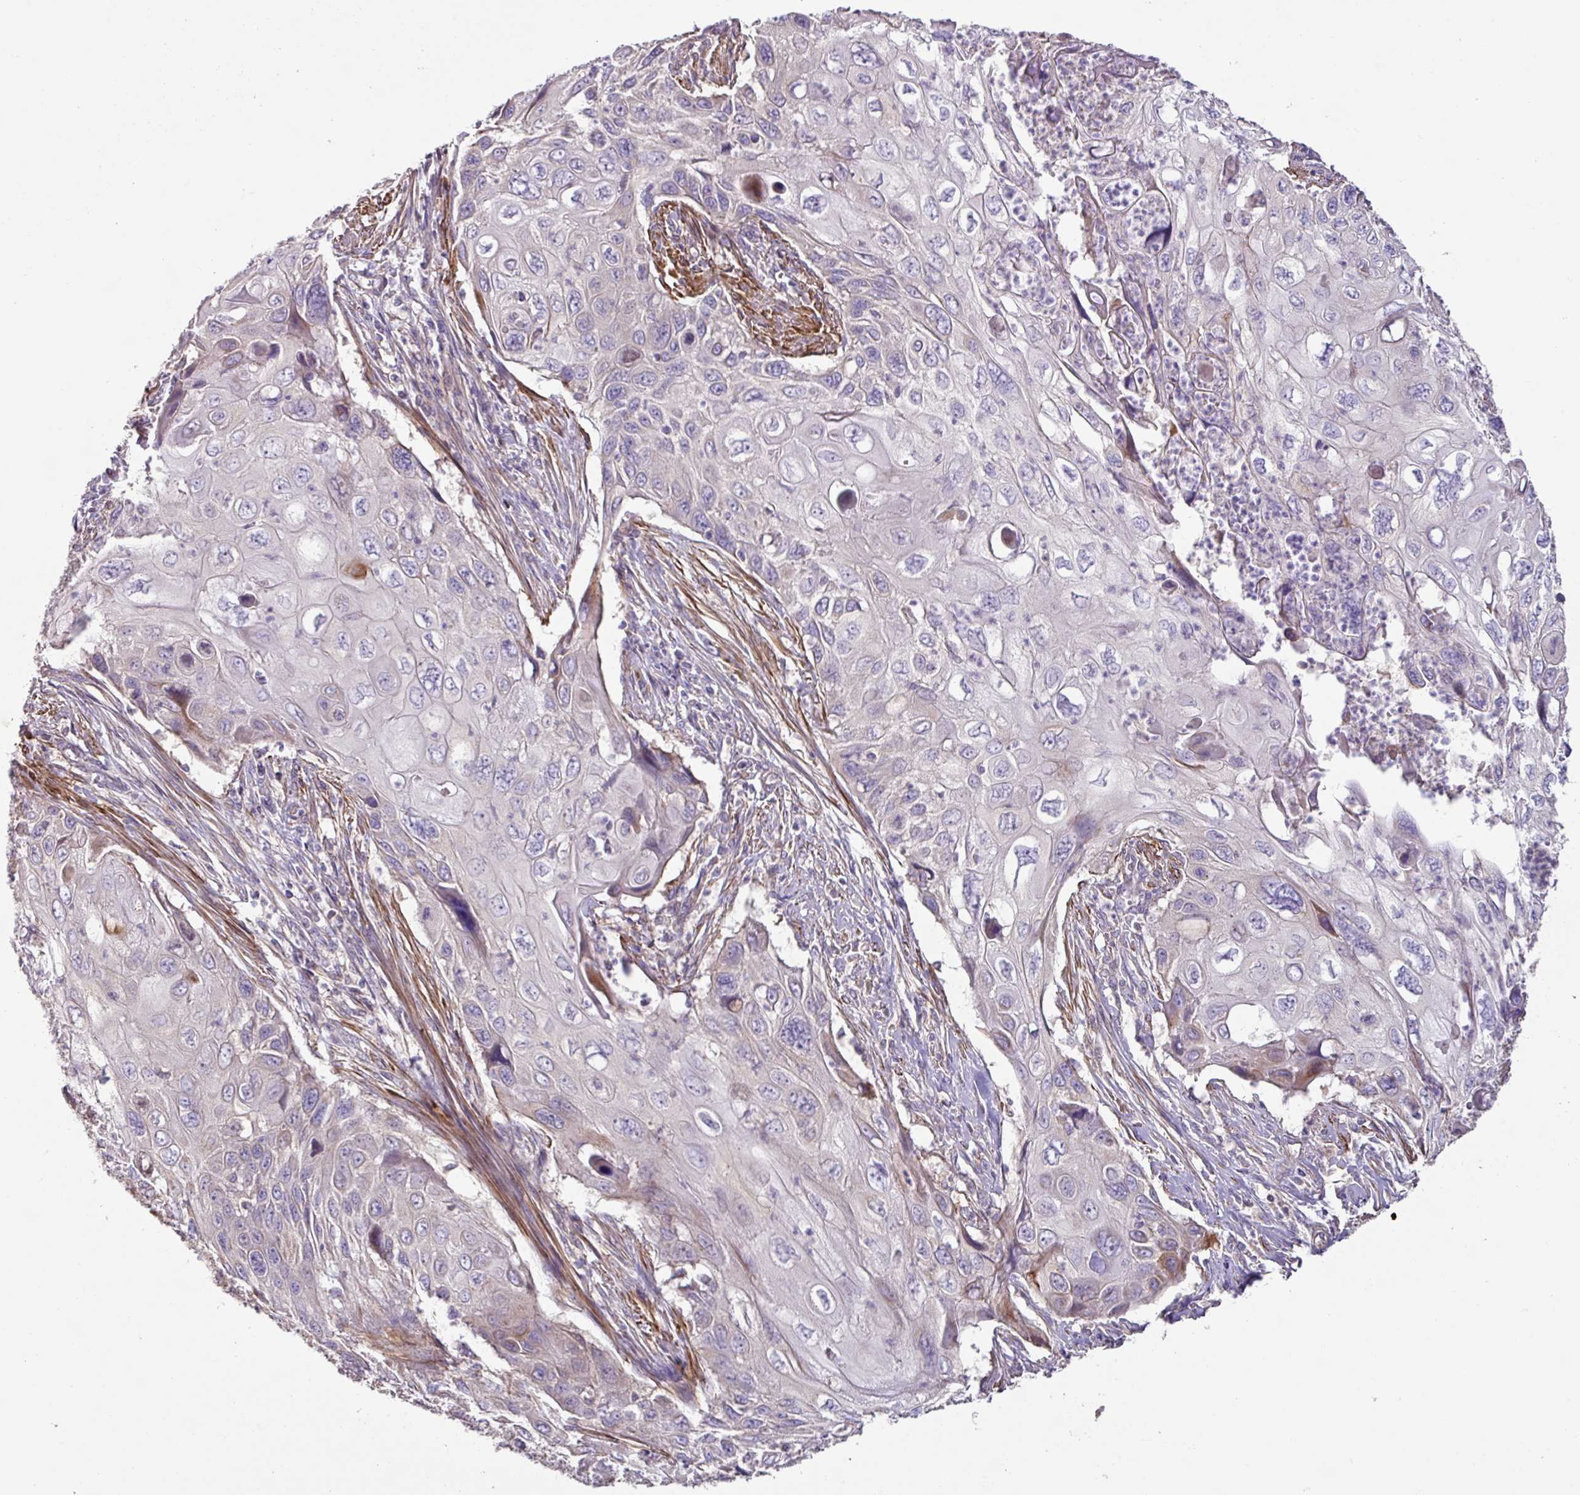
{"staining": {"intensity": "negative", "quantity": "none", "location": "none"}, "tissue": "cervical cancer", "cell_type": "Tumor cells", "image_type": "cancer", "snomed": [{"axis": "morphology", "description": "Squamous cell carcinoma, NOS"}, {"axis": "topography", "description": "Cervix"}], "caption": "The image exhibits no significant positivity in tumor cells of squamous cell carcinoma (cervical).", "gene": "MRRF", "patient": {"sex": "female", "age": 70}}